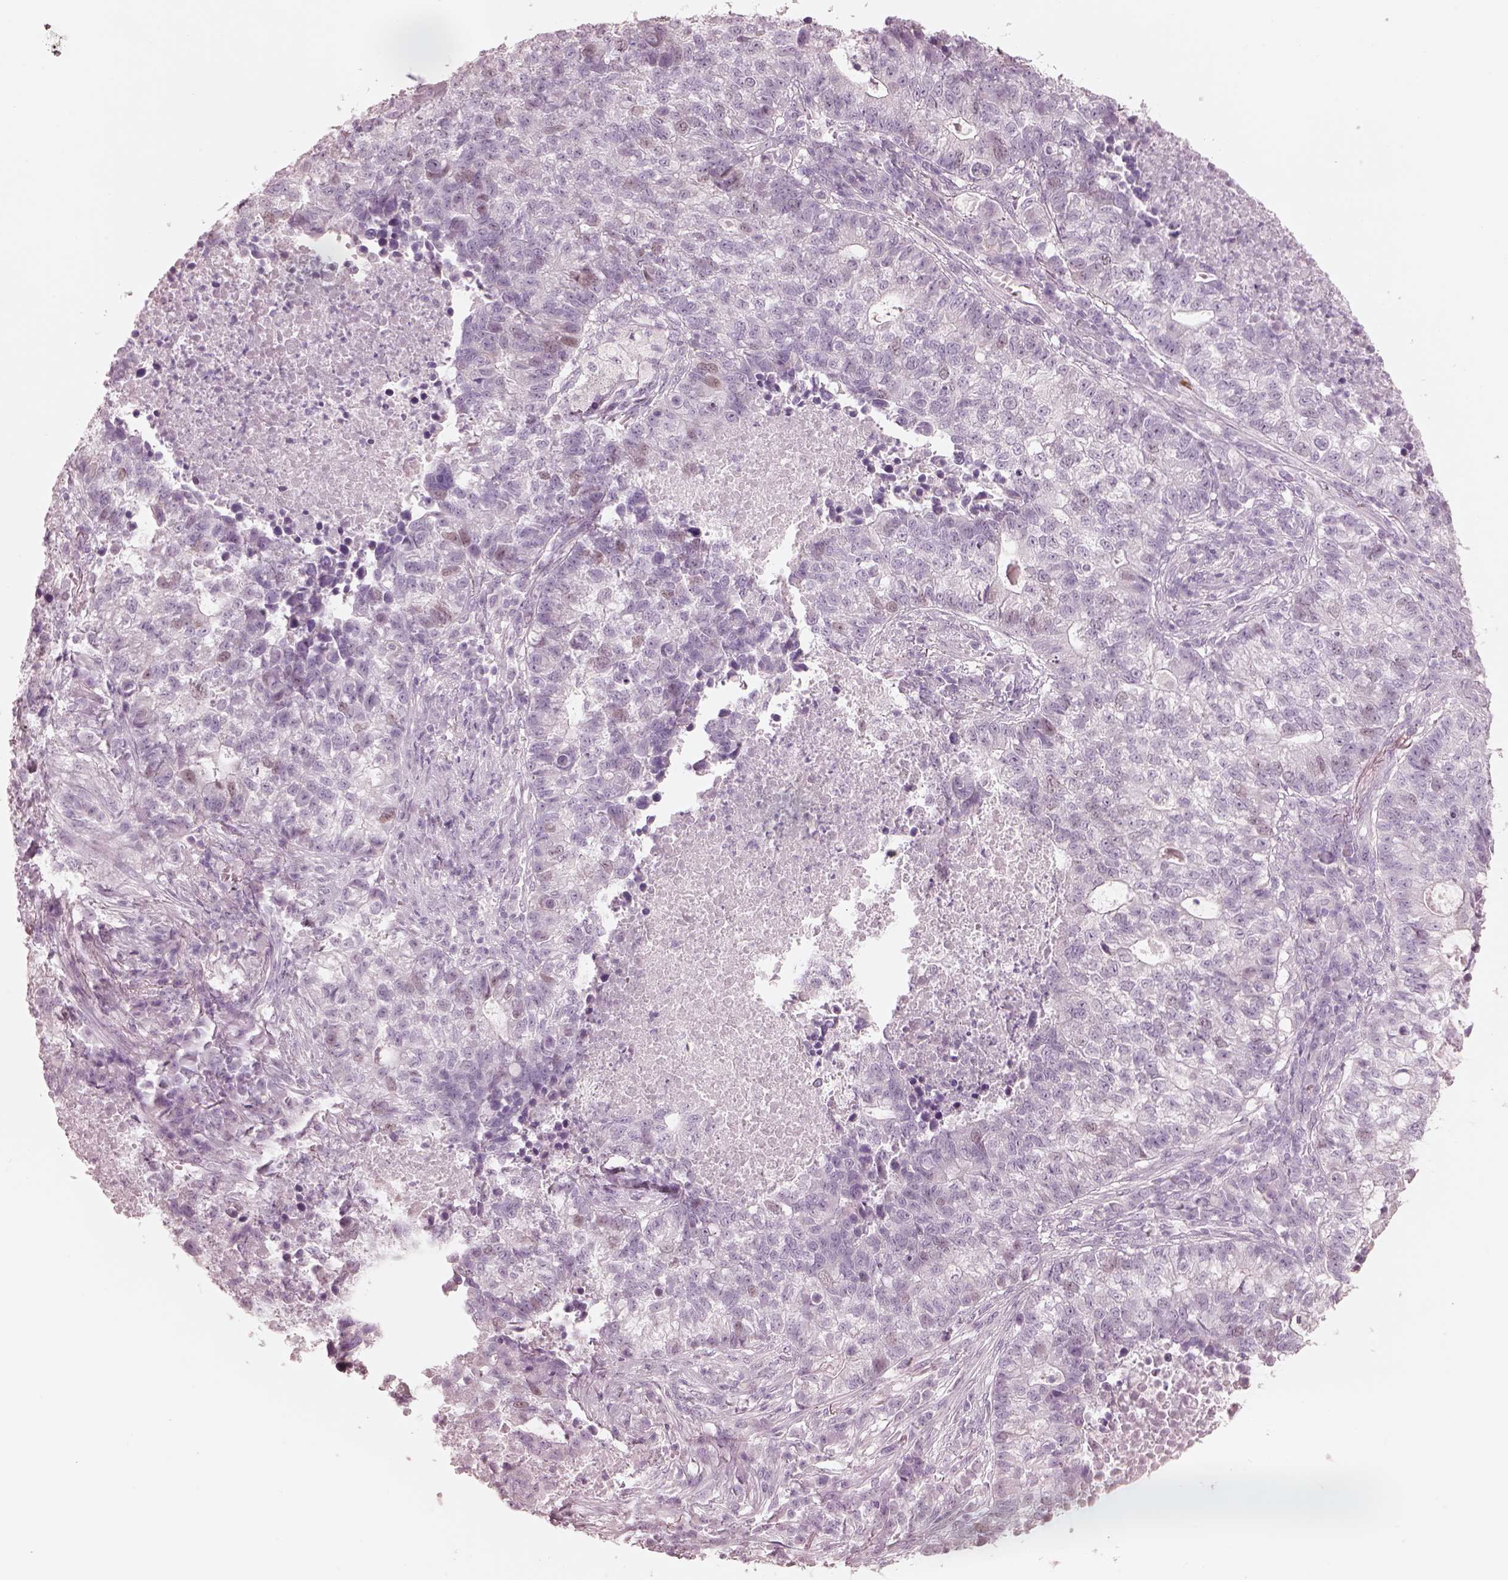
{"staining": {"intensity": "negative", "quantity": "none", "location": "none"}, "tissue": "lung cancer", "cell_type": "Tumor cells", "image_type": "cancer", "snomed": [{"axis": "morphology", "description": "Adenocarcinoma, NOS"}, {"axis": "topography", "description": "Lung"}], "caption": "This is a micrograph of immunohistochemistry staining of lung cancer (adenocarcinoma), which shows no expression in tumor cells.", "gene": "KRTAP24-1", "patient": {"sex": "male", "age": 57}}